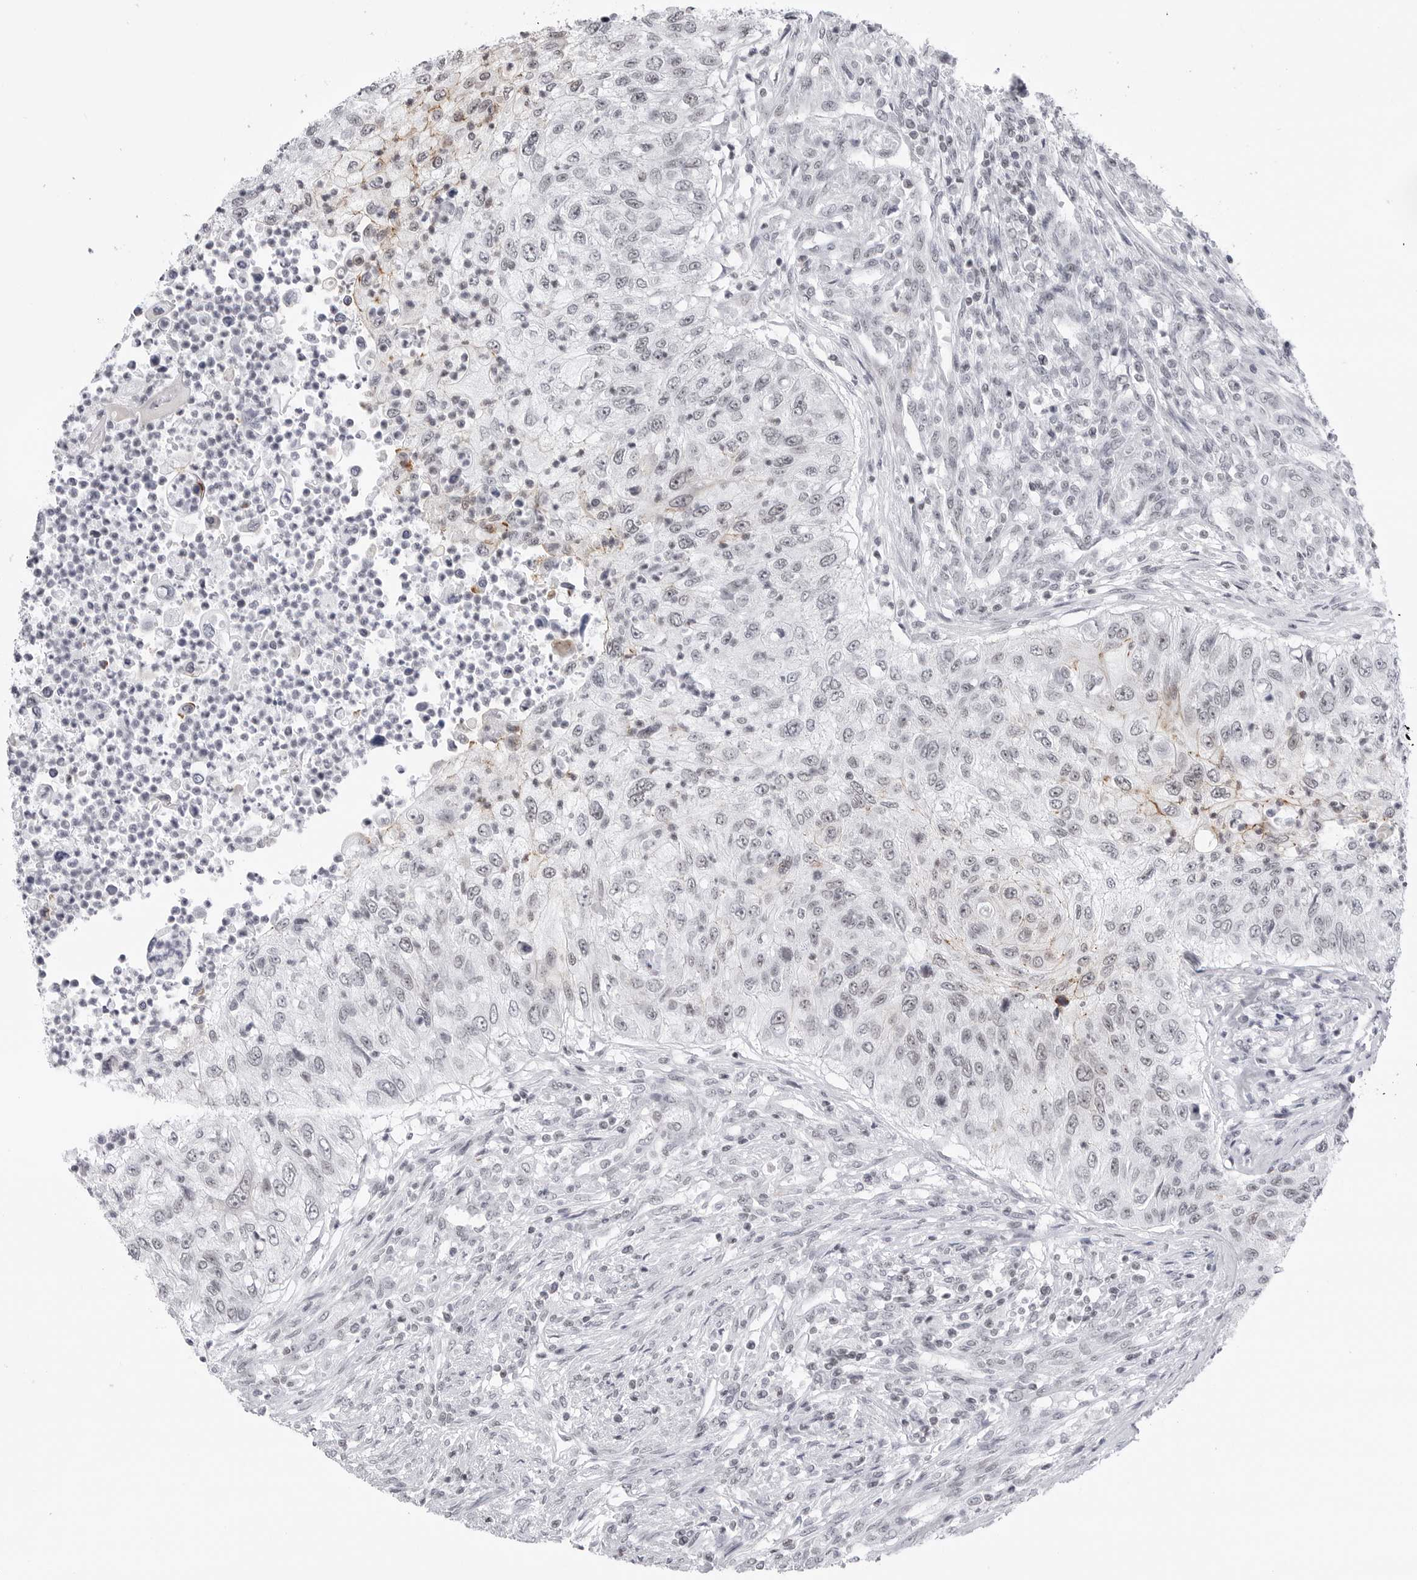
{"staining": {"intensity": "weak", "quantity": "<25%", "location": "cytoplasmic/membranous"}, "tissue": "urothelial cancer", "cell_type": "Tumor cells", "image_type": "cancer", "snomed": [{"axis": "morphology", "description": "Urothelial carcinoma, High grade"}, {"axis": "topography", "description": "Urinary bladder"}], "caption": "Urothelial carcinoma (high-grade) was stained to show a protein in brown. There is no significant expression in tumor cells. (DAB (3,3'-diaminobenzidine) IHC, high magnification).", "gene": "TRIM66", "patient": {"sex": "female", "age": 60}}